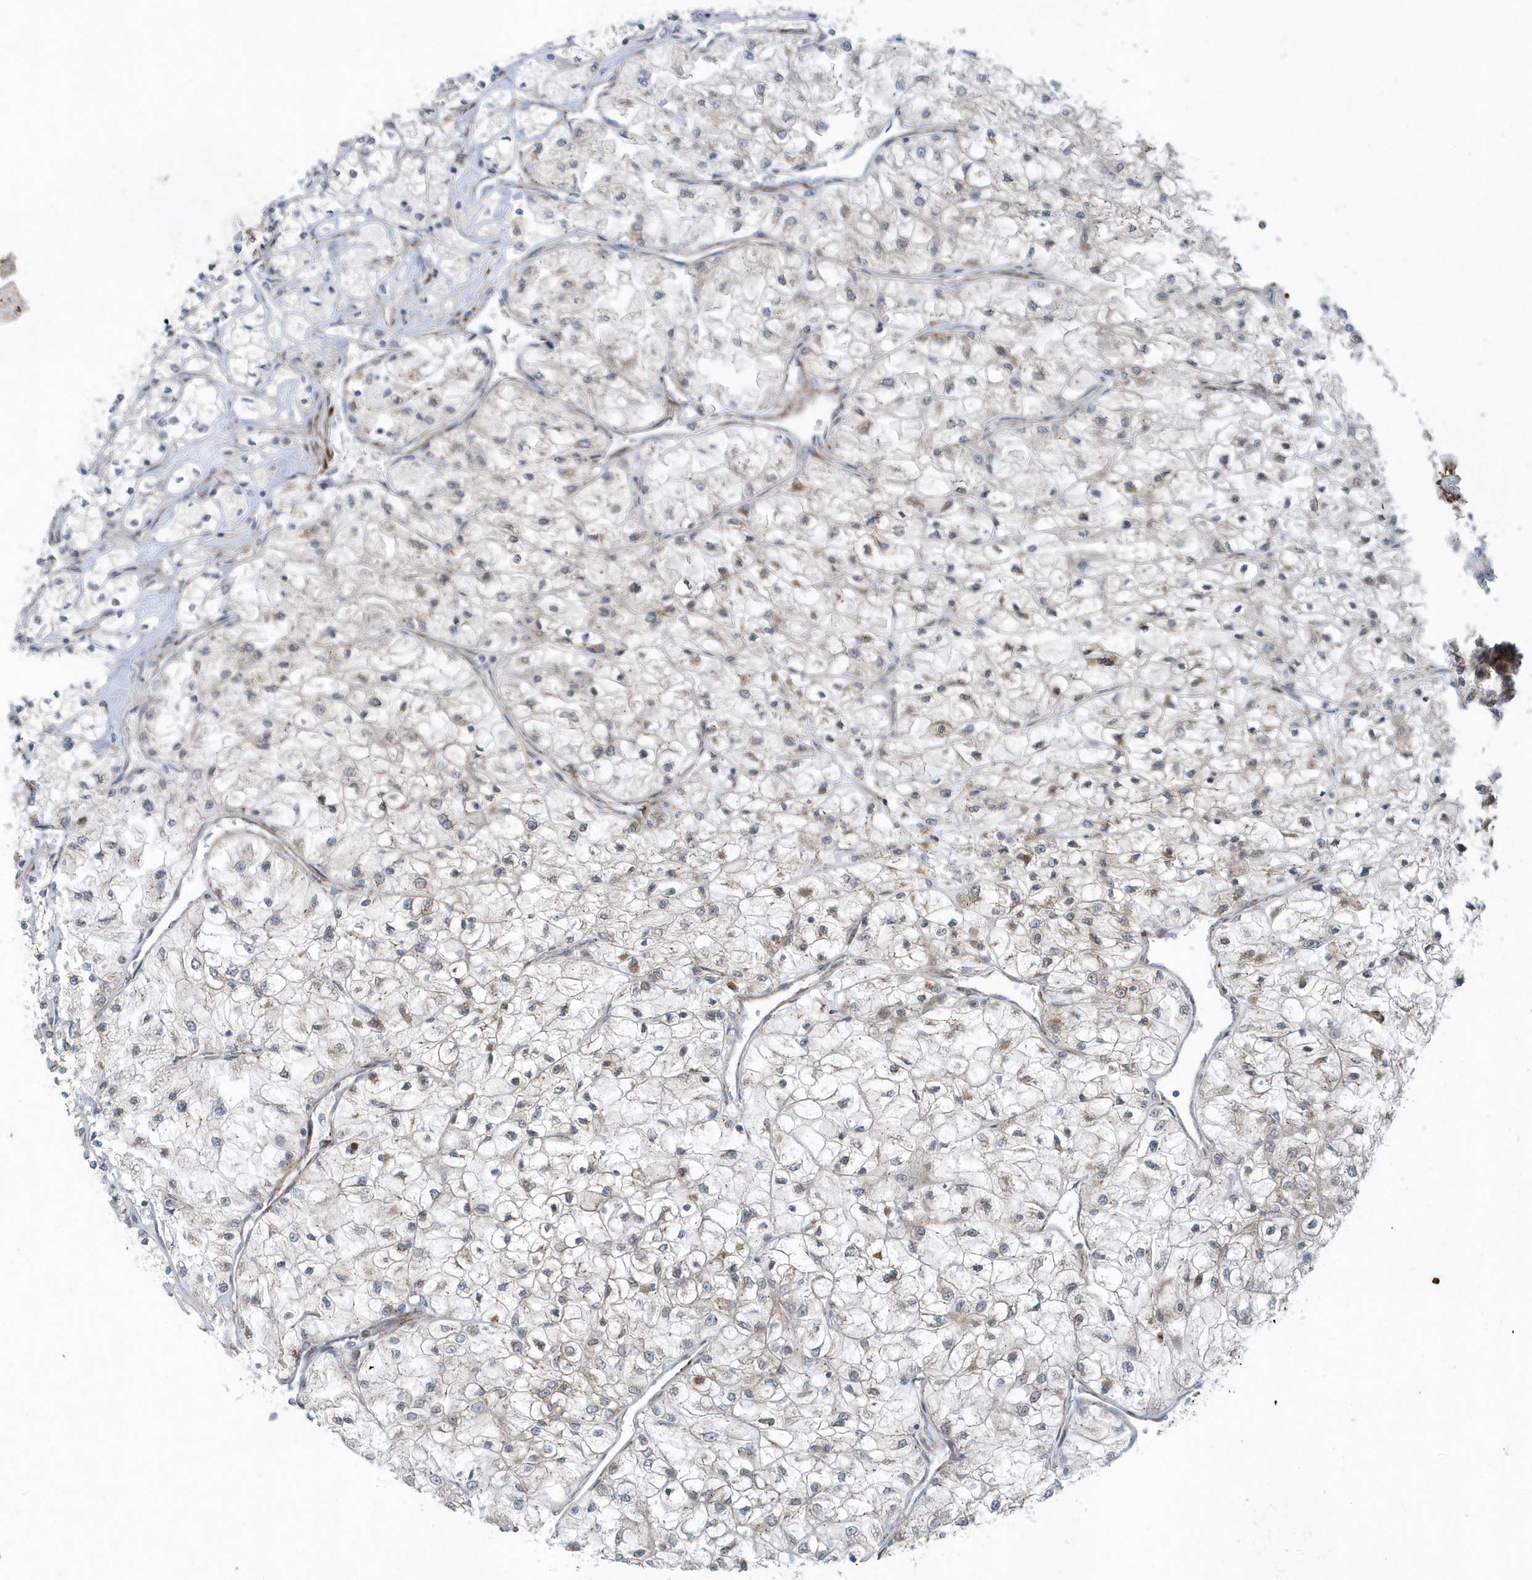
{"staining": {"intensity": "weak", "quantity": "25%-75%", "location": "cytoplasmic/membranous"}, "tissue": "renal cancer", "cell_type": "Tumor cells", "image_type": "cancer", "snomed": [{"axis": "morphology", "description": "Adenocarcinoma, NOS"}, {"axis": "topography", "description": "Kidney"}], "caption": "The image reveals immunohistochemical staining of renal cancer. There is weak cytoplasmic/membranous expression is seen in about 25%-75% of tumor cells.", "gene": "FAM98A", "patient": {"sex": "male", "age": 80}}